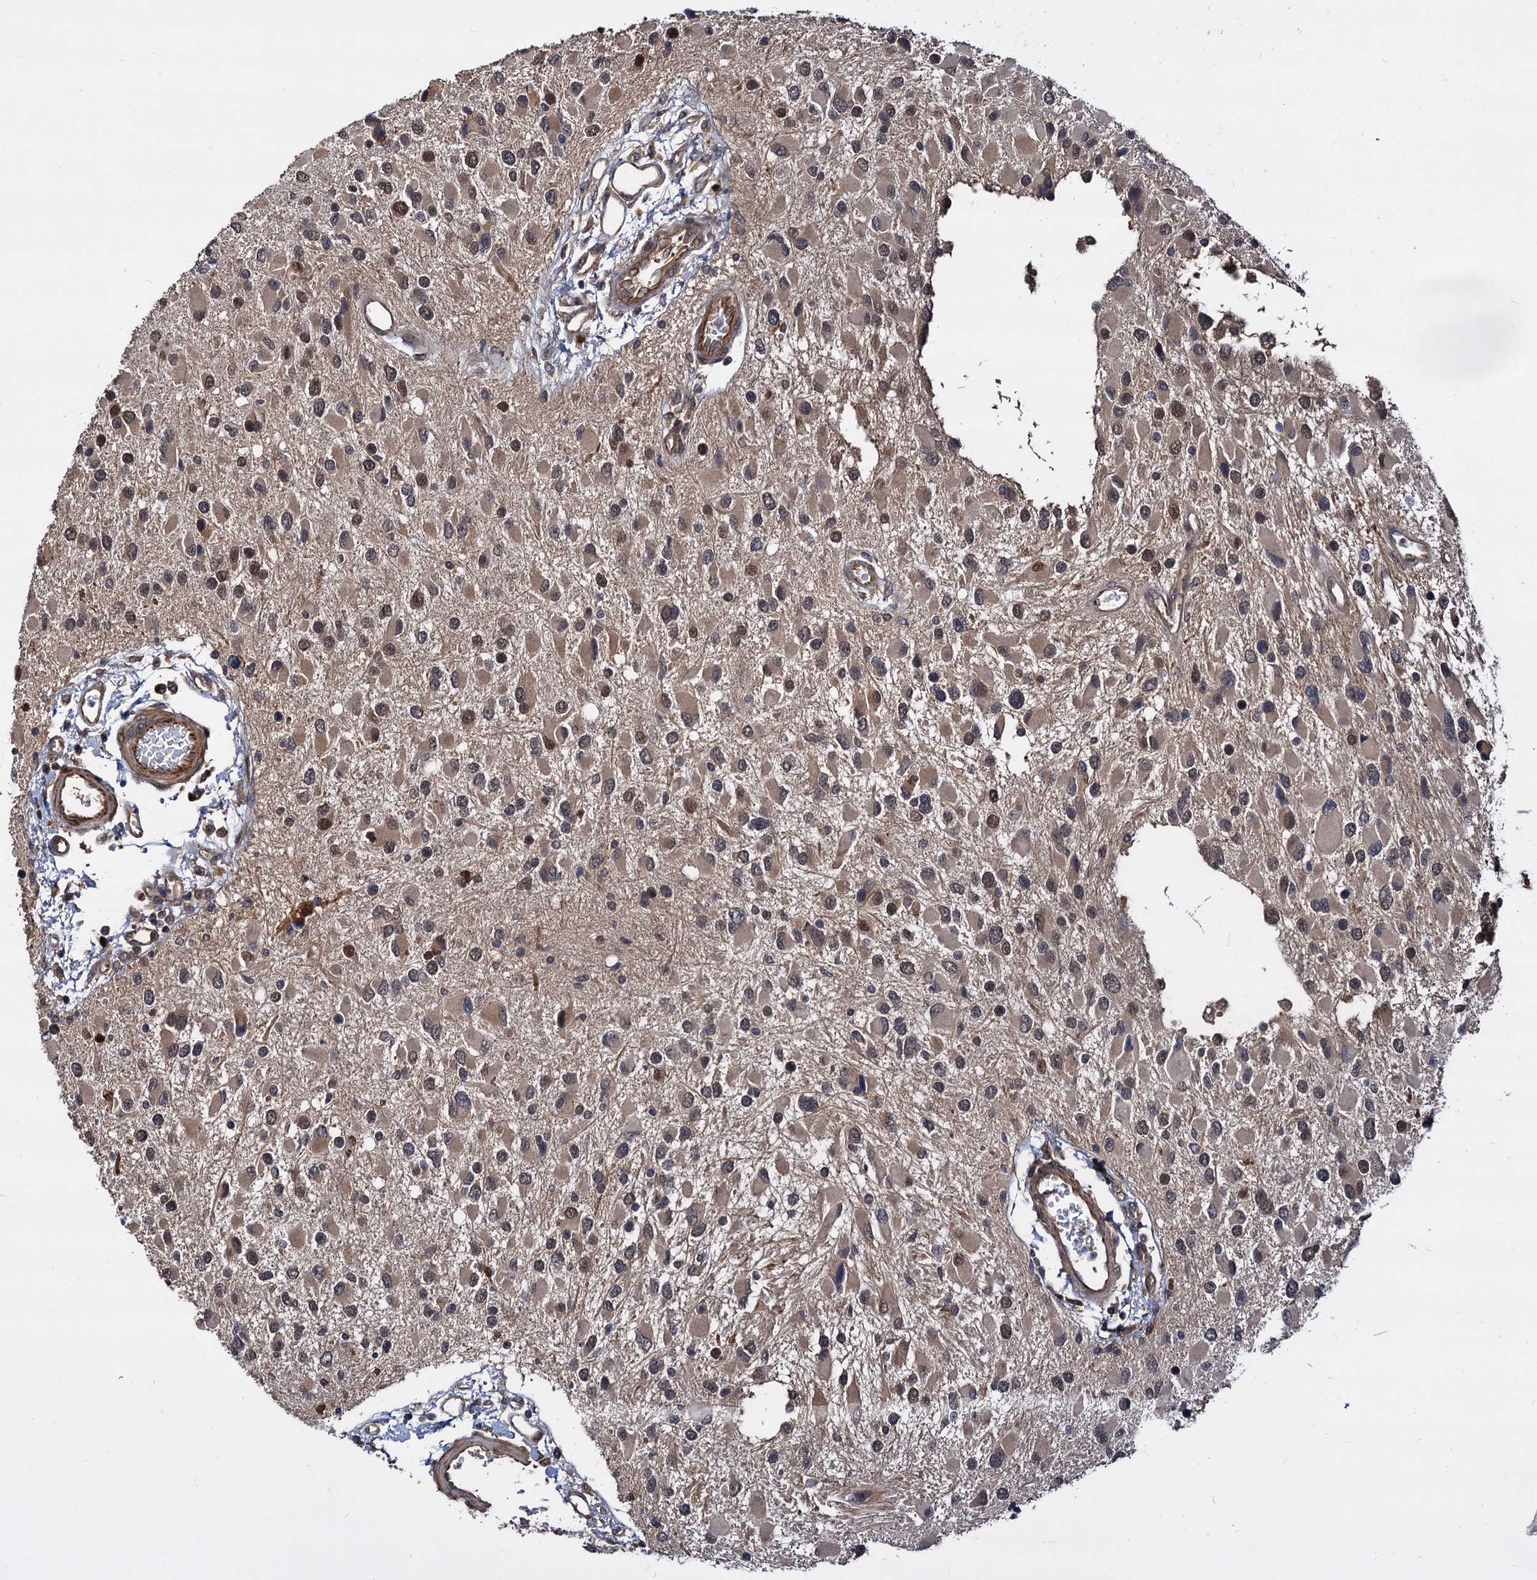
{"staining": {"intensity": "weak", "quantity": "<25%", "location": "cytoplasmic/membranous"}, "tissue": "glioma", "cell_type": "Tumor cells", "image_type": "cancer", "snomed": [{"axis": "morphology", "description": "Glioma, malignant, High grade"}, {"axis": "topography", "description": "Brain"}], "caption": "Immunohistochemistry (IHC) of human malignant glioma (high-grade) displays no expression in tumor cells. (Stains: DAB (3,3'-diaminobenzidine) IHC with hematoxylin counter stain, Microscopy: brightfield microscopy at high magnification).", "gene": "PSMD4", "patient": {"sex": "male", "age": 53}}